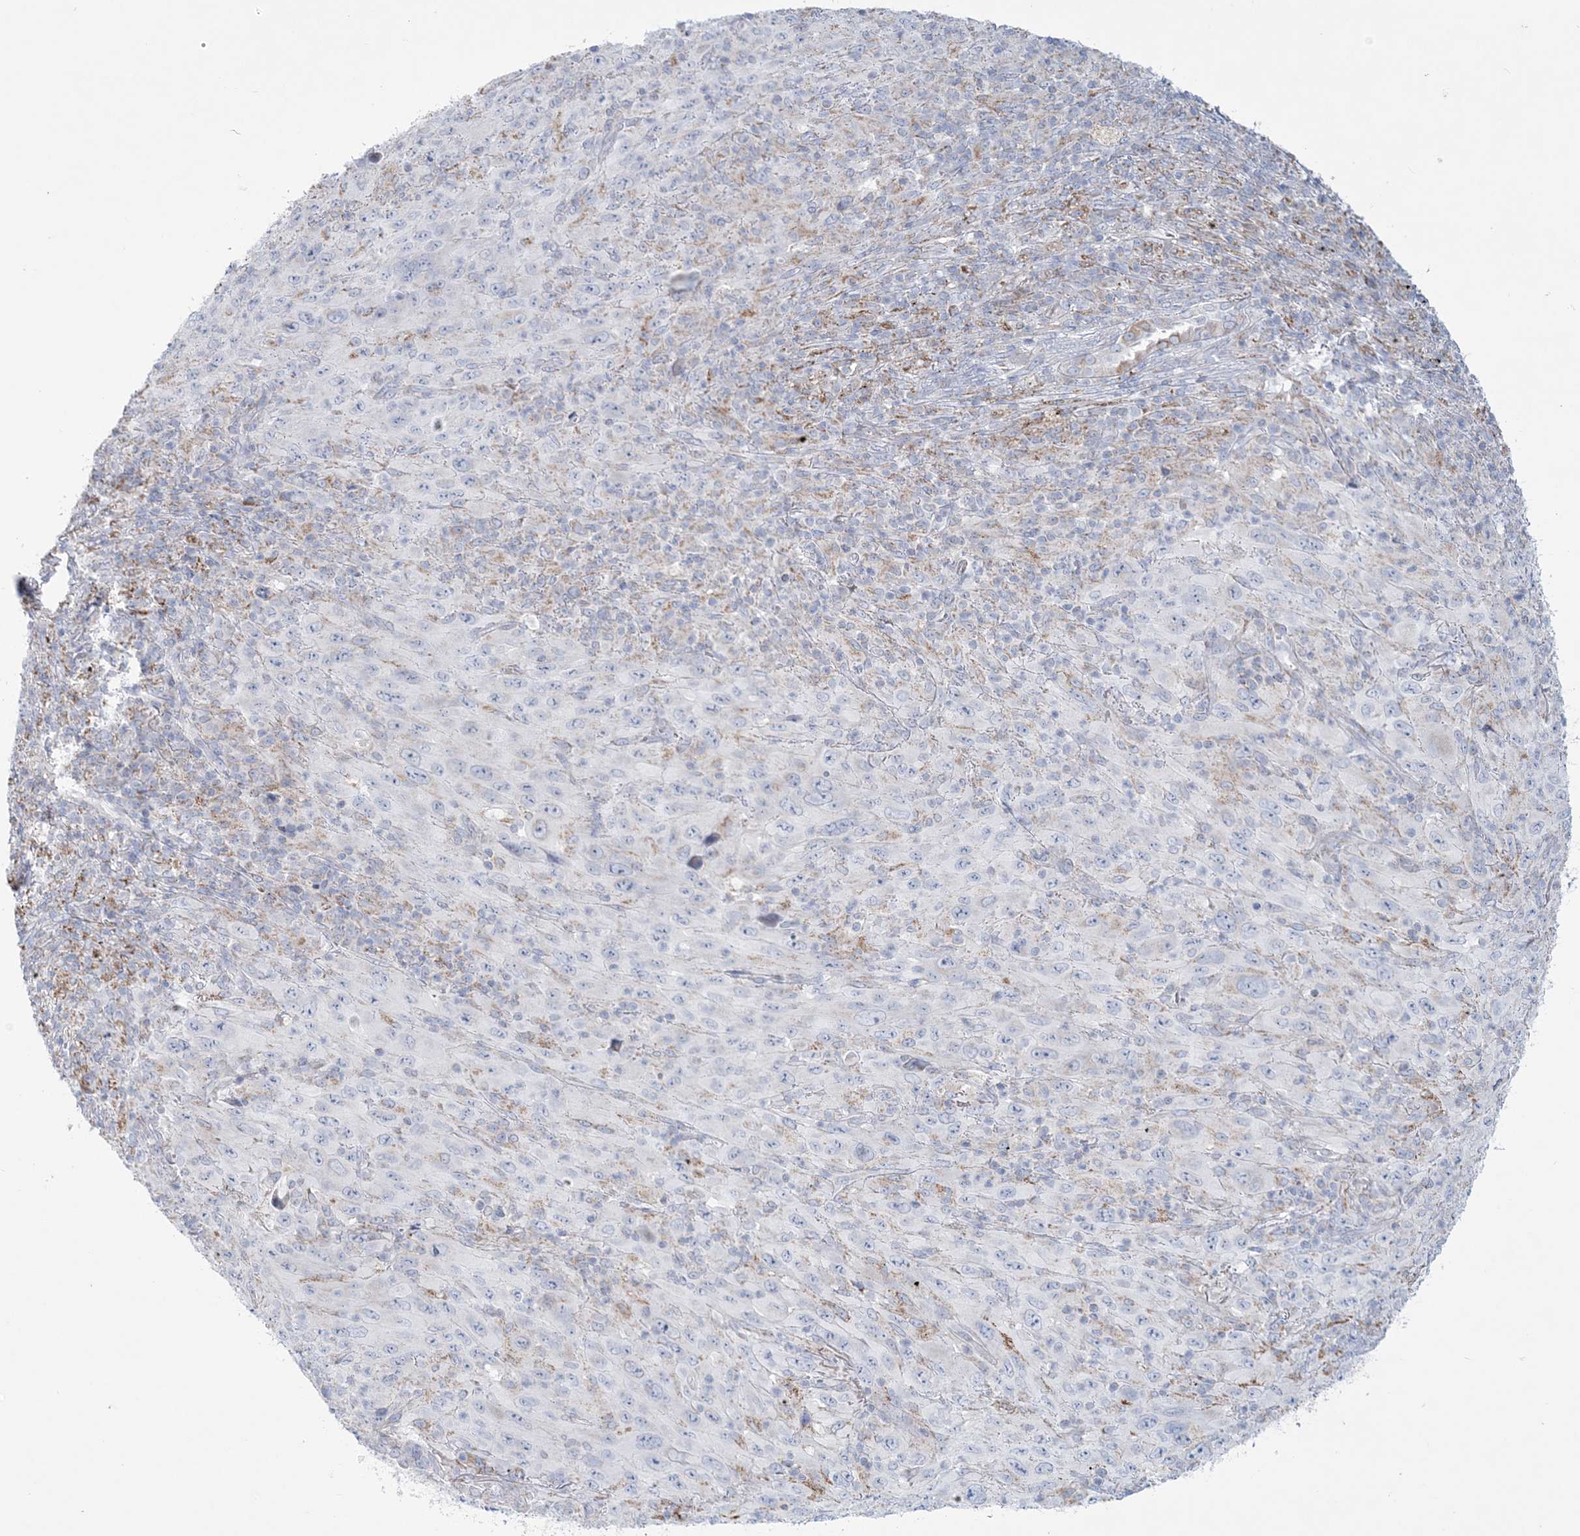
{"staining": {"intensity": "negative", "quantity": "none", "location": "none"}, "tissue": "melanoma", "cell_type": "Tumor cells", "image_type": "cancer", "snomed": [{"axis": "morphology", "description": "Malignant melanoma, Metastatic site"}, {"axis": "topography", "description": "Skin"}], "caption": "The immunohistochemistry (IHC) histopathology image has no significant staining in tumor cells of malignant melanoma (metastatic site) tissue.", "gene": "TBC1D7", "patient": {"sex": "female", "age": 56}}